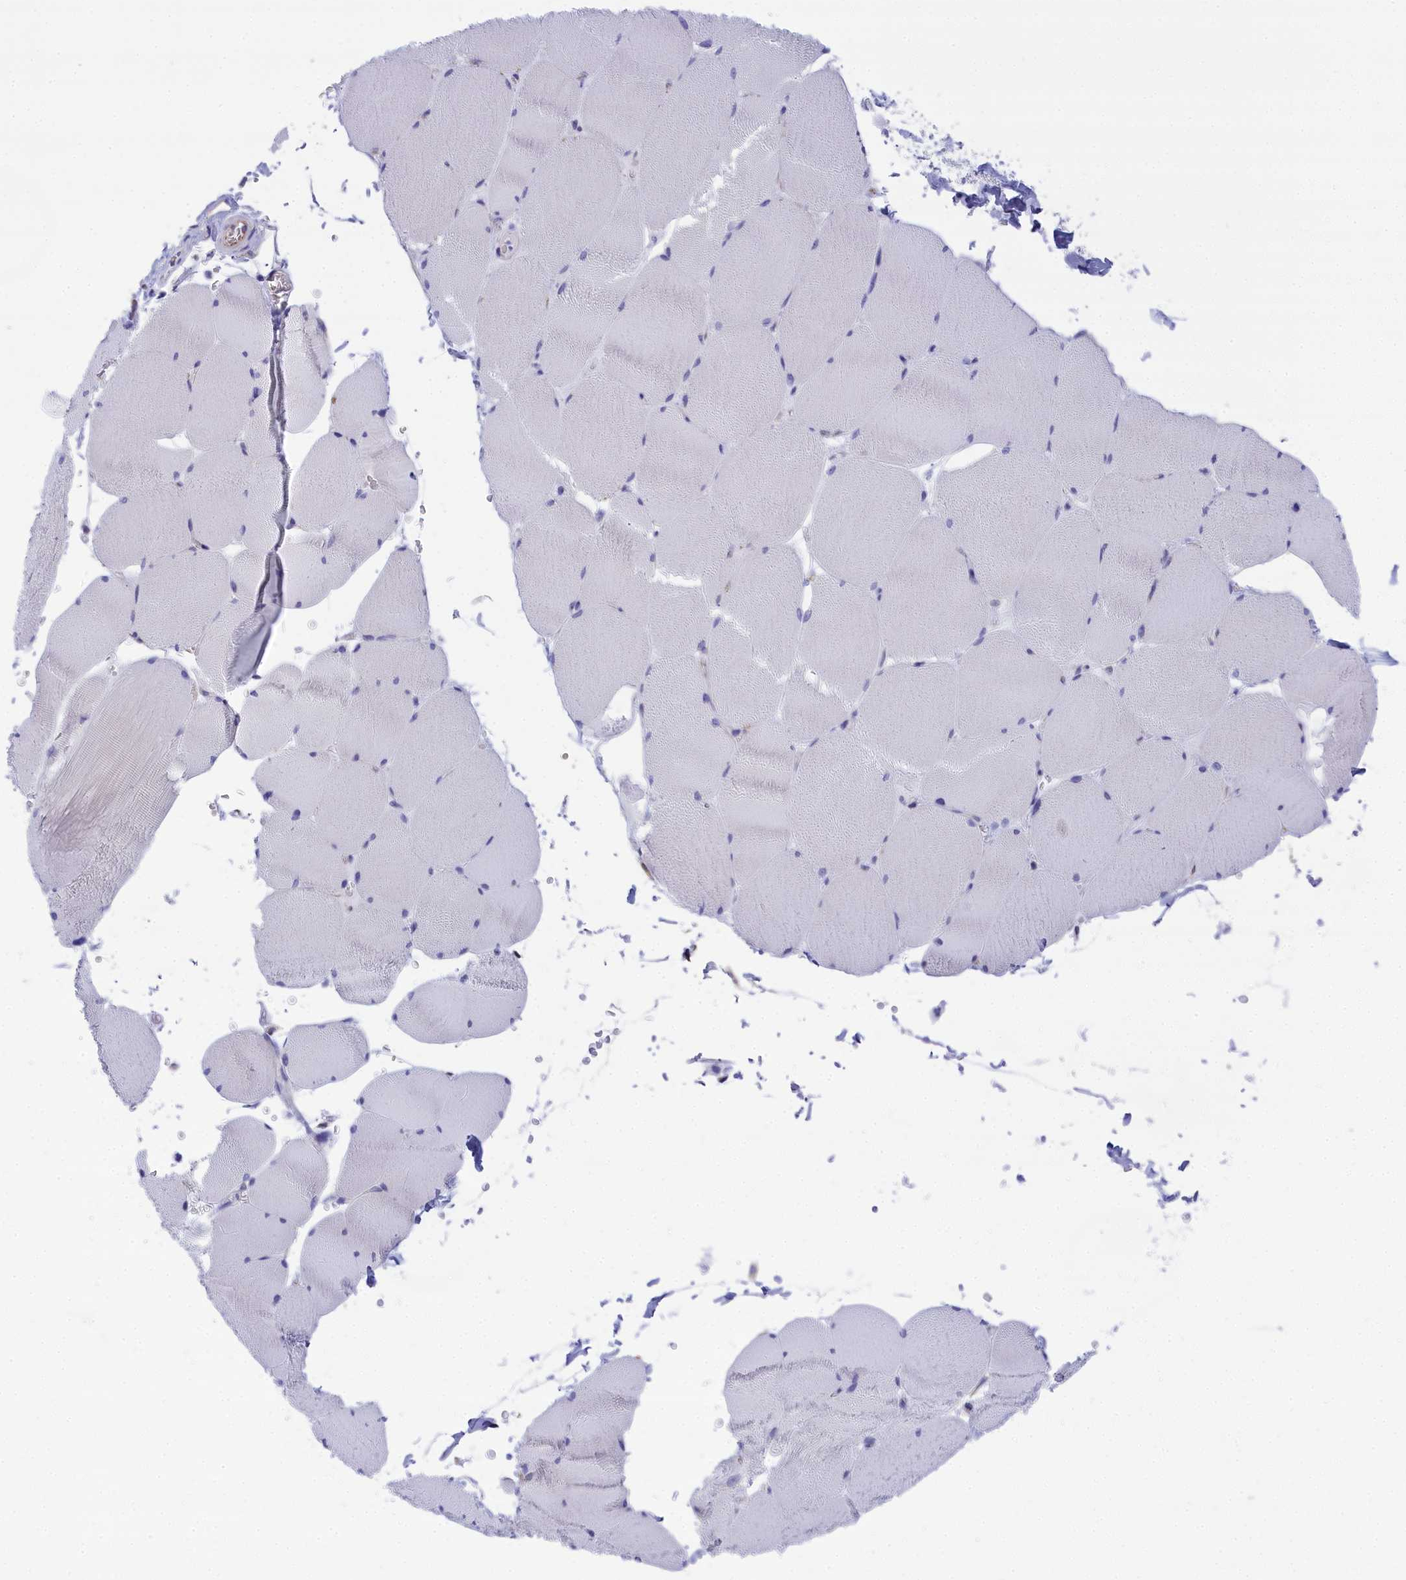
{"staining": {"intensity": "negative", "quantity": "none", "location": "none"}, "tissue": "skeletal muscle", "cell_type": "Myocytes", "image_type": "normal", "snomed": [{"axis": "morphology", "description": "Normal tissue, NOS"}, {"axis": "topography", "description": "Skeletal muscle"}, {"axis": "topography", "description": "Head-Neck"}], "caption": "Myocytes show no significant staining in unremarkable skeletal muscle. Nuclei are stained in blue.", "gene": "TACSTD2", "patient": {"sex": "male", "age": 66}}